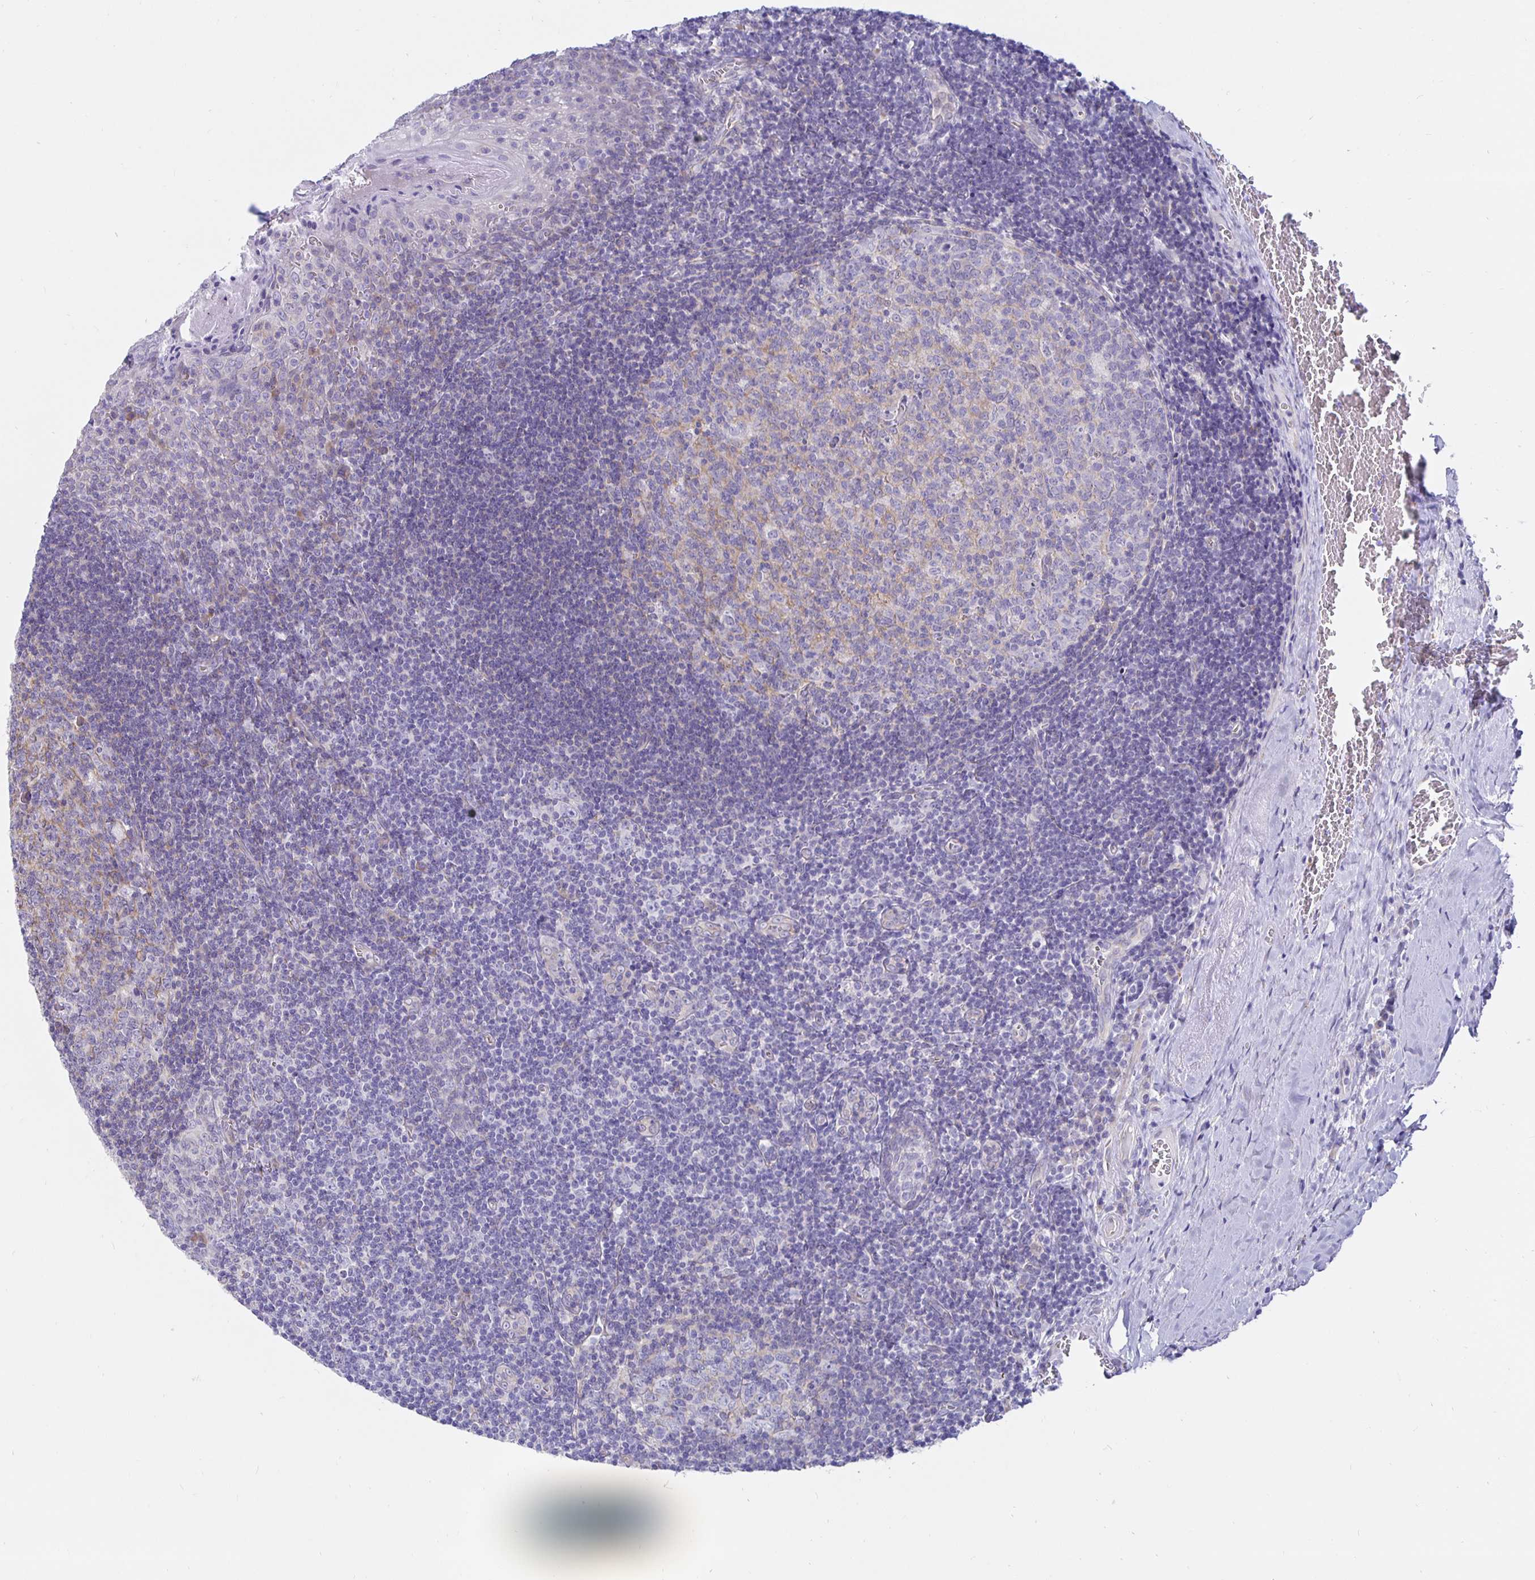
{"staining": {"intensity": "negative", "quantity": "none", "location": "none"}, "tissue": "tonsil", "cell_type": "Germinal center cells", "image_type": "normal", "snomed": [{"axis": "morphology", "description": "Normal tissue, NOS"}, {"axis": "morphology", "description": "Inflammation, NOS"}, {"axis": "topography", "description": "Tonsil"}], "caption": "There is no significant staining in germinal center cells of tonsil. The staining was performed using DAB to visualize the protein expression in brown, while the nuclei were stained in blue with hematoxylin (Magnification: 20x).", "gene": "DNAI2", "patient": {"sex": "female", "age": 31}}